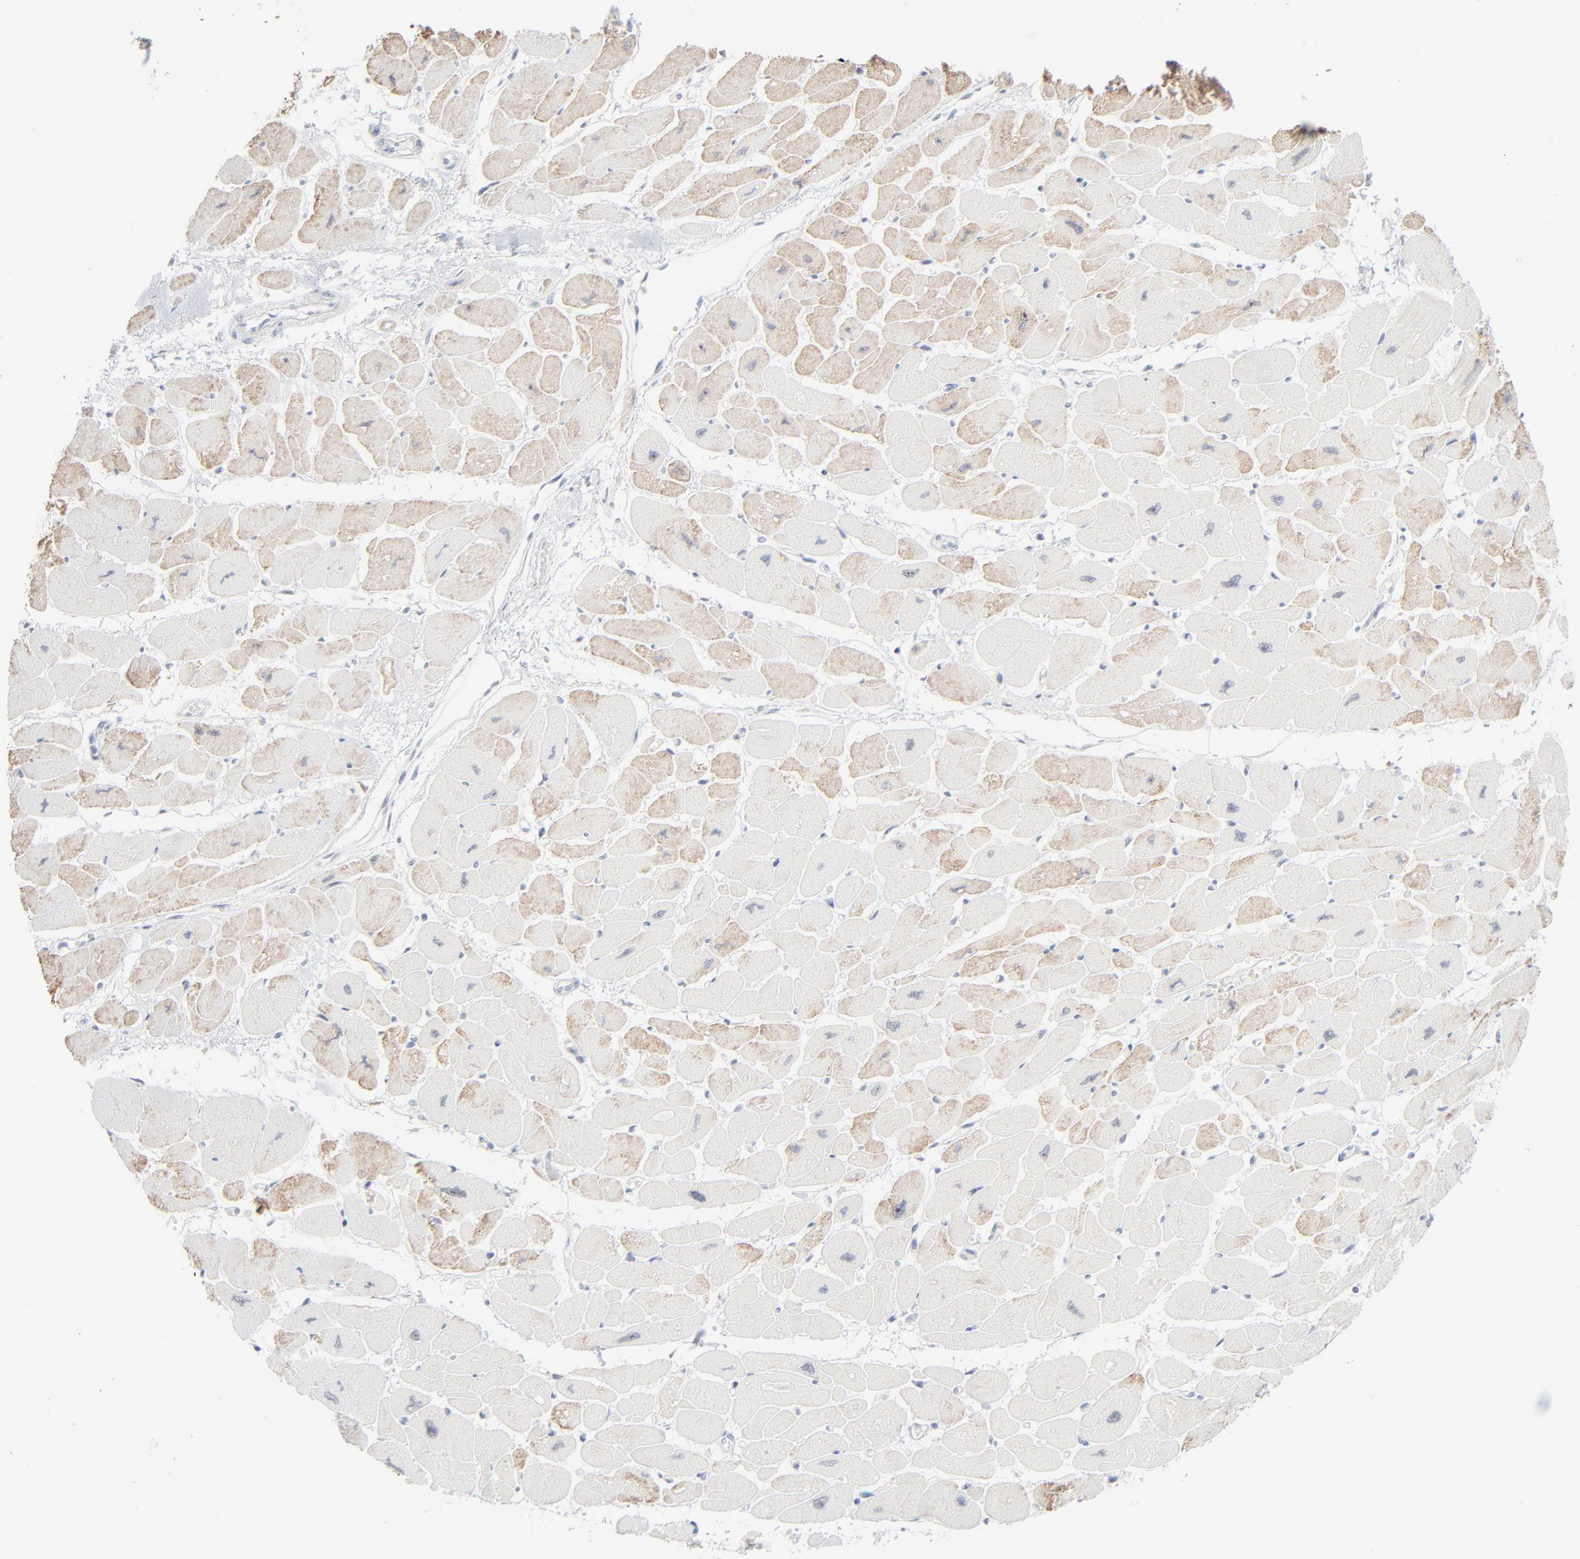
{"staining": {"intensity": "moderate", "quantity": "25%-75%", "location": "cytoplasmic/membranous"}, "tissue": "heart muscle", "cell_type": "Cardiomyocytes", "image_type": "normal", "snomed": [{"axis": "morphology", "description": "Normal tissue, NOS"}, {"axis": "topography", "description": "Heart"}], "caption": "Immunohistochemical staining of benign human heart muscle exhibits medium levels of moderate cytoplasmic/membranous positivity in approximately 25%-75% of cardiomyocytes. (Brightfield microscopy of DAB IHC at high magnification).", "gene": "MPHOSPH6", "patient": {"sex": "female", "age": 54}}